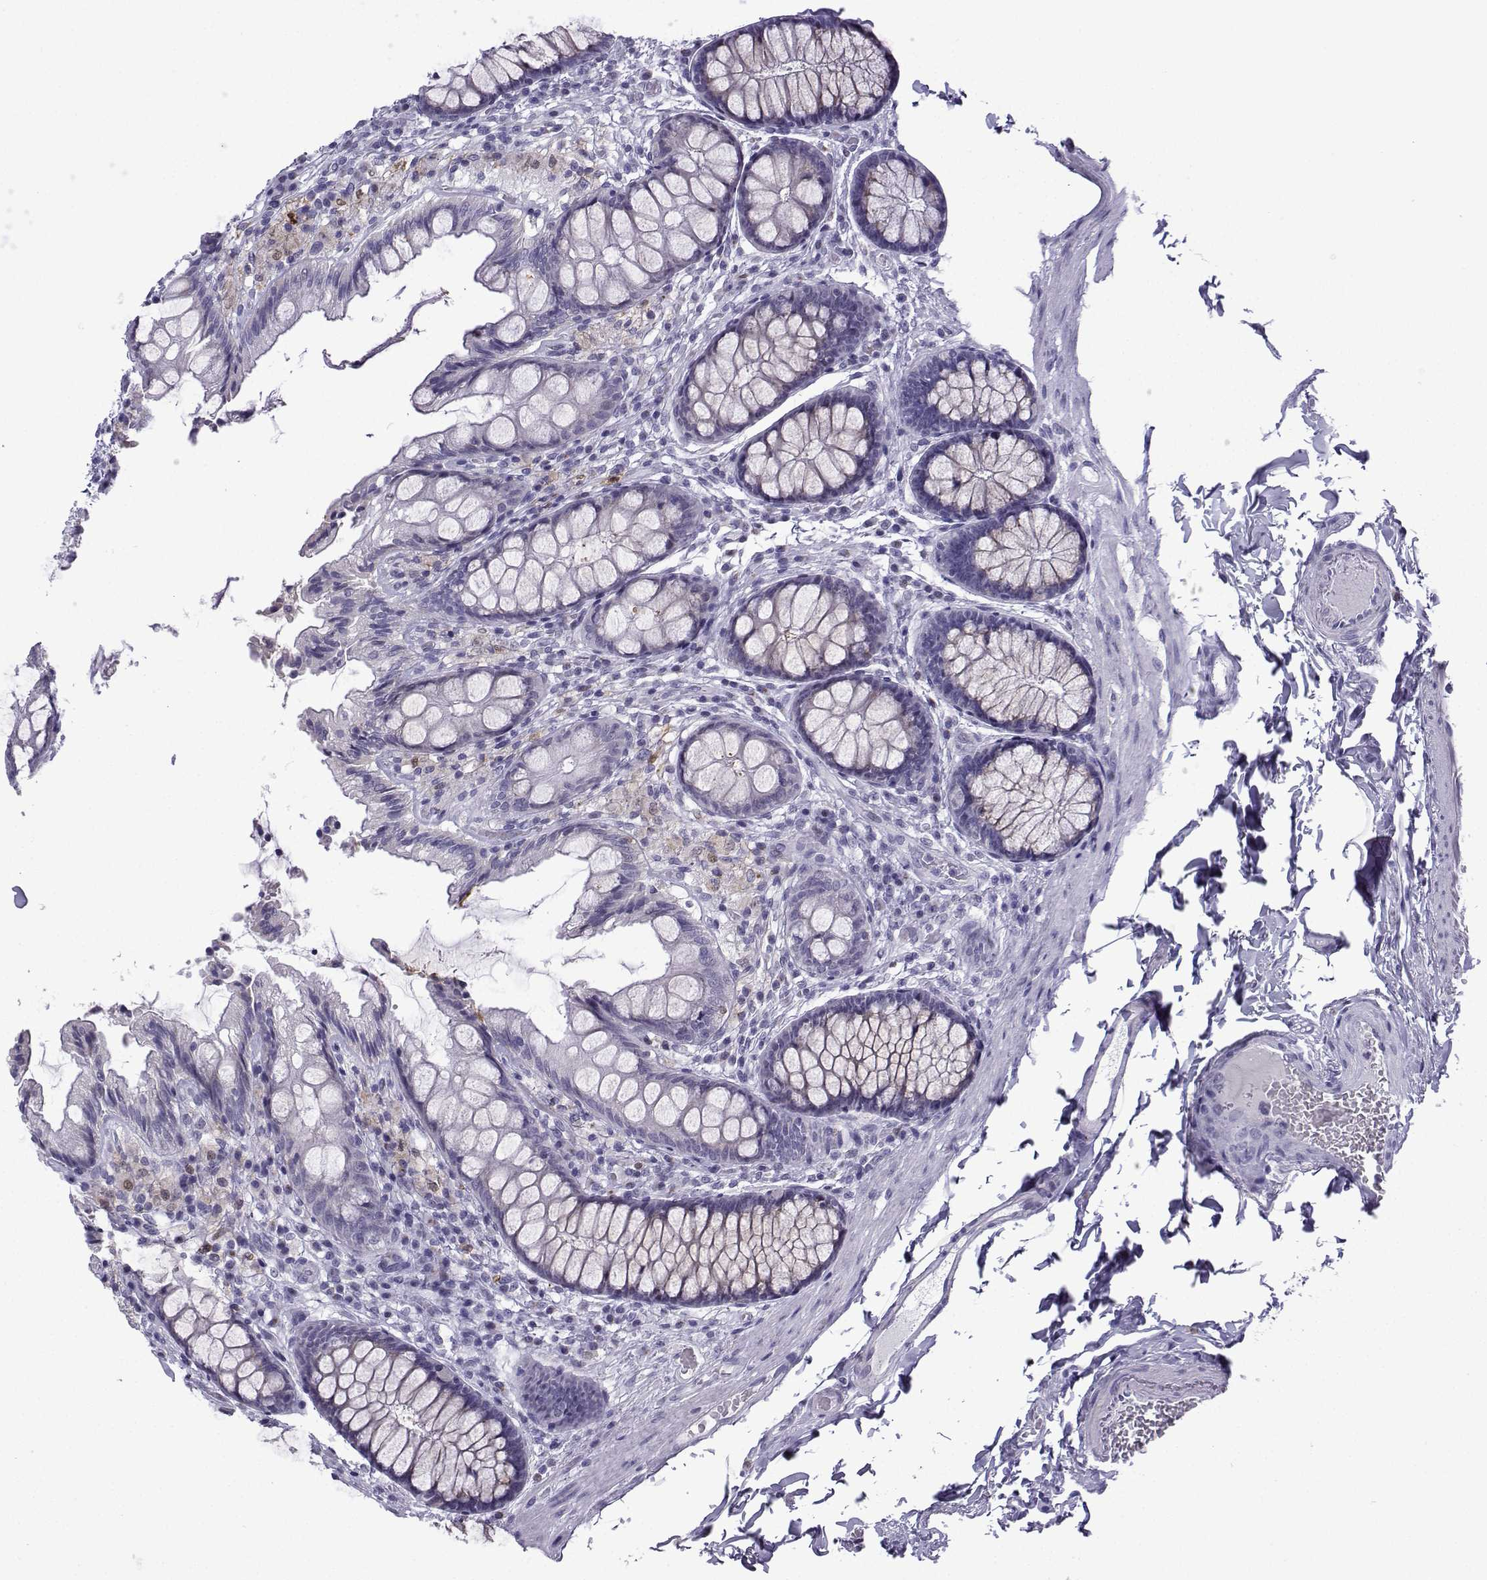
{"staining": {"intensity": "negative", "quantity": "none", "location": "none"}, "tissue": "colon", "cell_type": "Endothelial cells", "image_type": "normal", "snomed": [{"axis": "morphology", "description": "Normal tissue, NOS"}, {"axis": "topography", "description": "Colon"}], "caption": "An immunohistochemistry histopathology image of unremarkable colon is shown. There is no staining in endothelial cells of colon.", "gene": "HTR7", "patient": {"sex": "female", "age": 86}}